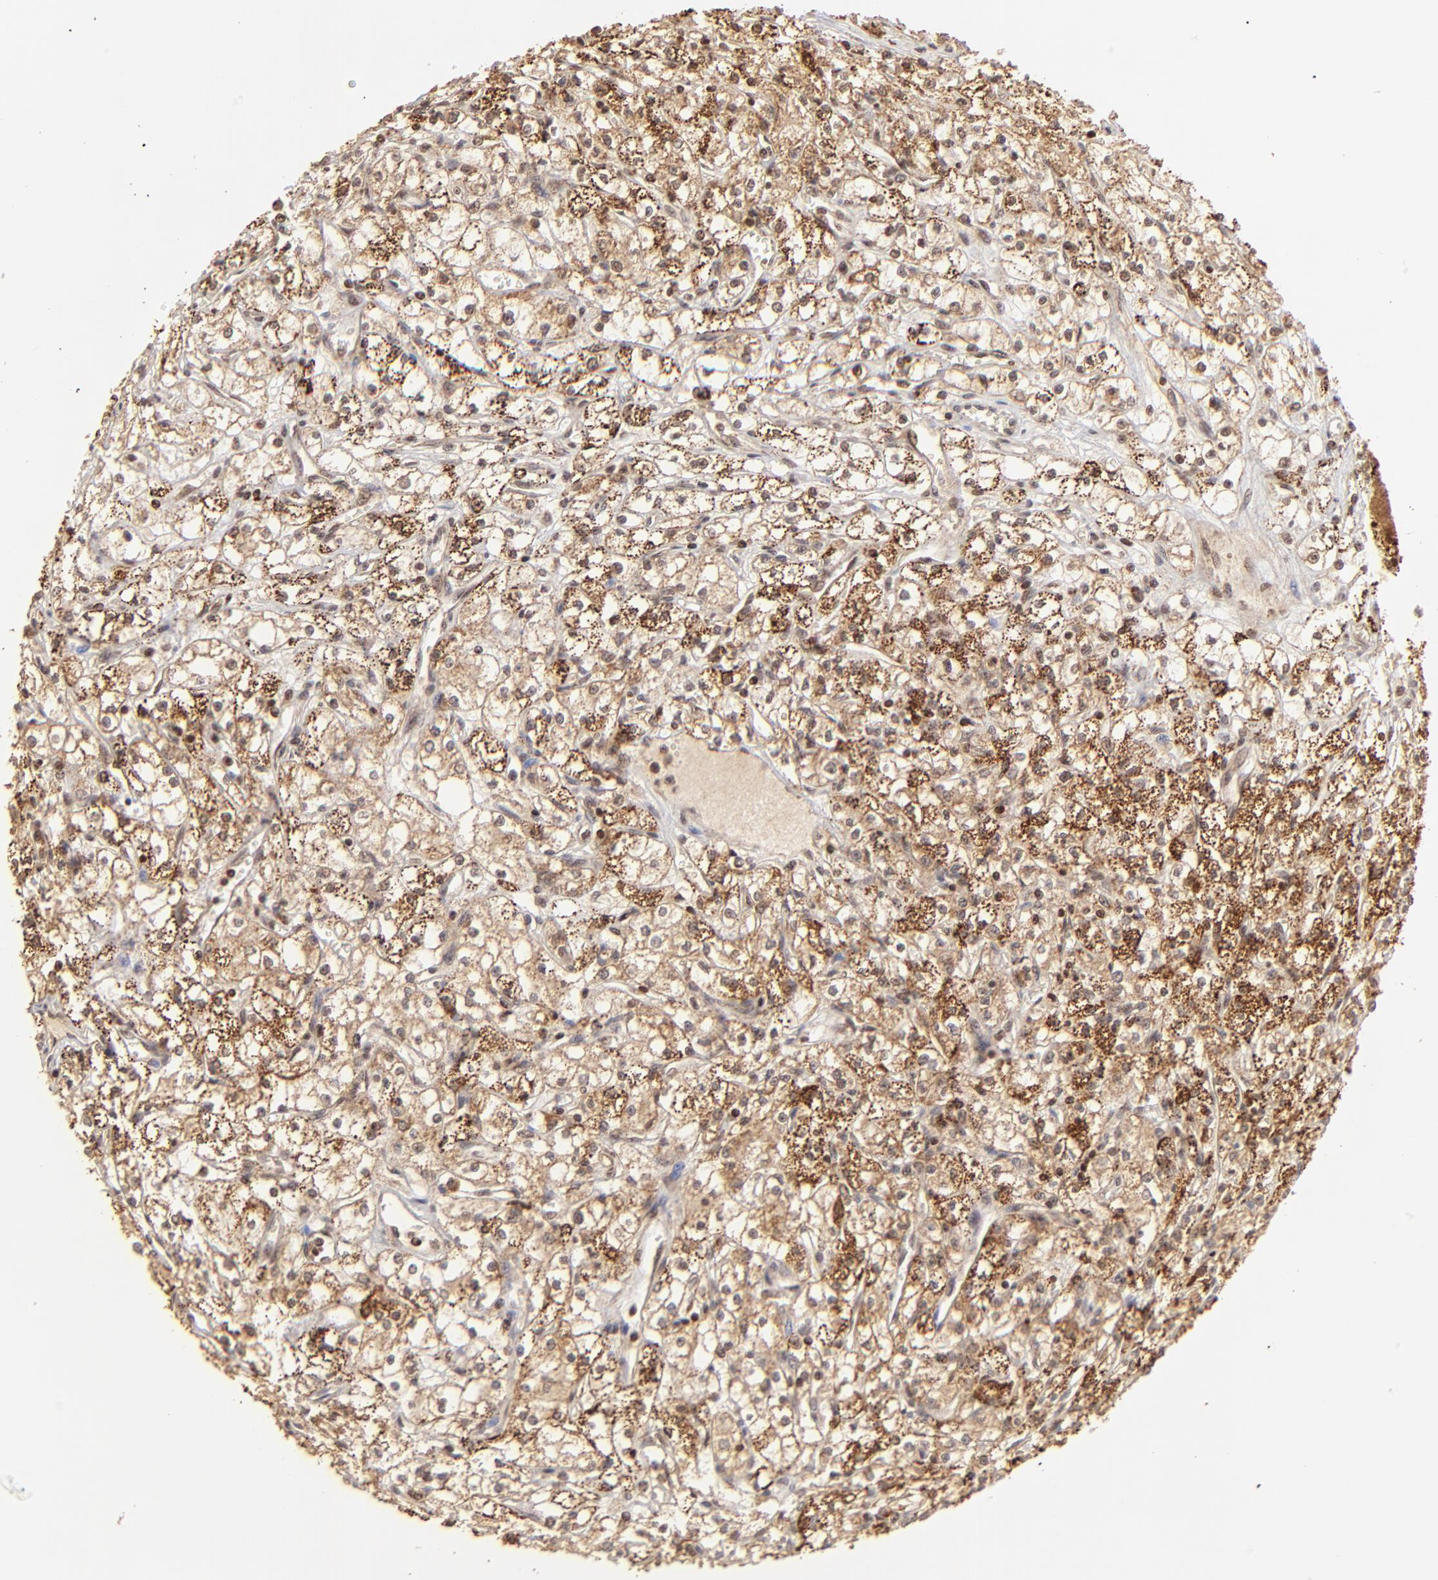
{"staining": {"intensity": "strong", "quantity": ">75%", "location": "cytoplasmic/membranous"}, "tissue": "renal cancer", "cell_type": "Tumor cells", "image_type": "cancer", "snomed": [{"axis": "morphology", "description": "Adenocarcinoma, NOS"}, {"axis": "topography", "description": "Kidney"}], "caption": "Immunohistochemistry (IHC) of adenocarcinoma (renal) shows high levels of strong cytoplasmic/membranous positivity in approximately >75% of tumor cells.", "gene": "MED15", "patient": {"sex": "male", "age": 61}}